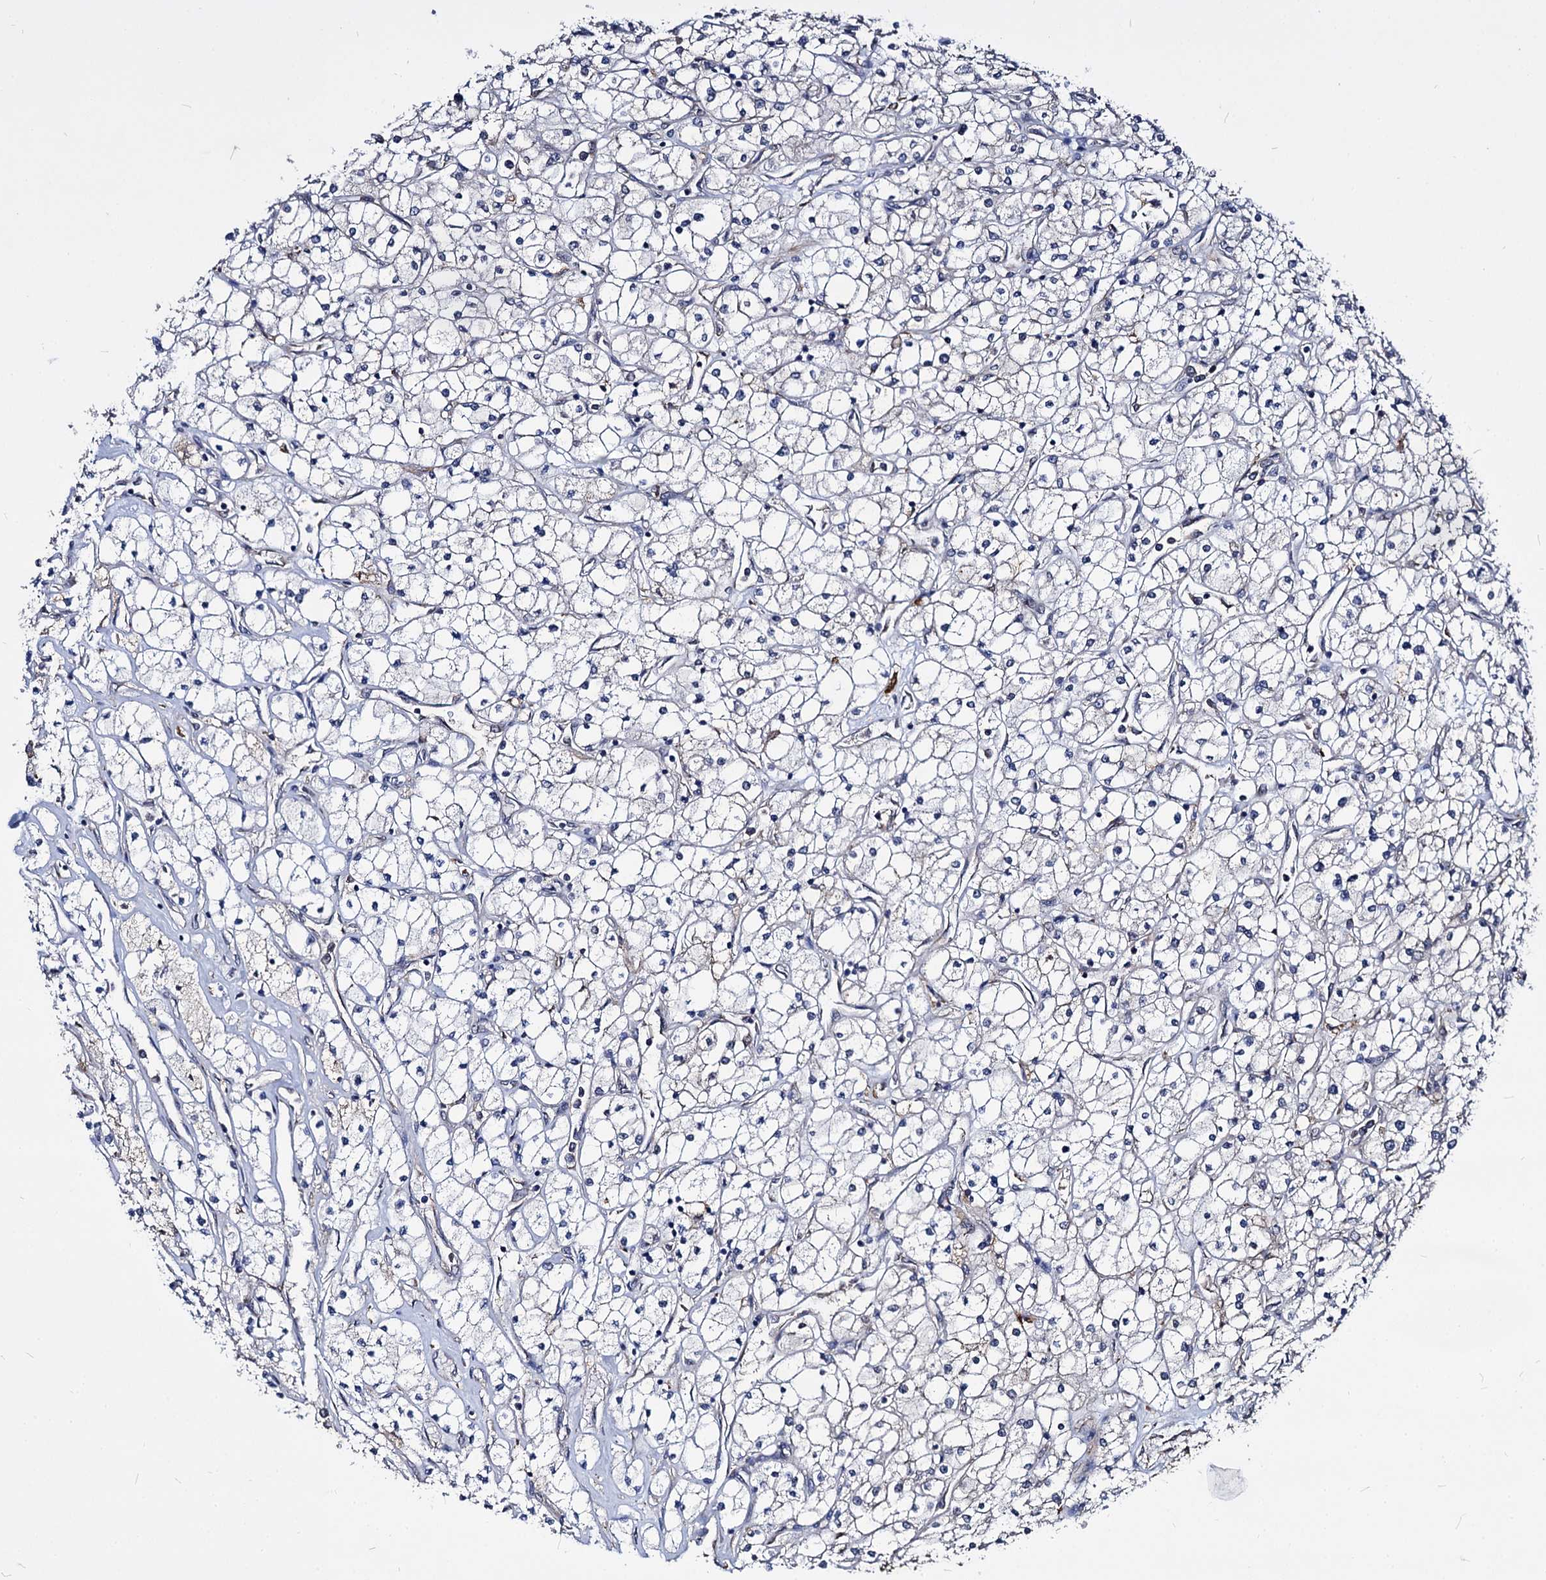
{"staining": {"intensity": "negative", "quantity": "none", "location": "none"}, "tissue": "renal cancer", "cell_type": "Tumor cells", "image_type": "cancer", "snomed": [{"axis": "morphology", "description": "Adenocarcinoma, NOS"}, {"axis": "topography", "description": "Kidney"}], "caption": "The micrograph demonstrates no significant positivity in tumor cells of renal cancer.", "gene": "NME1", "patient": {"sex": "male", "age": 80}}